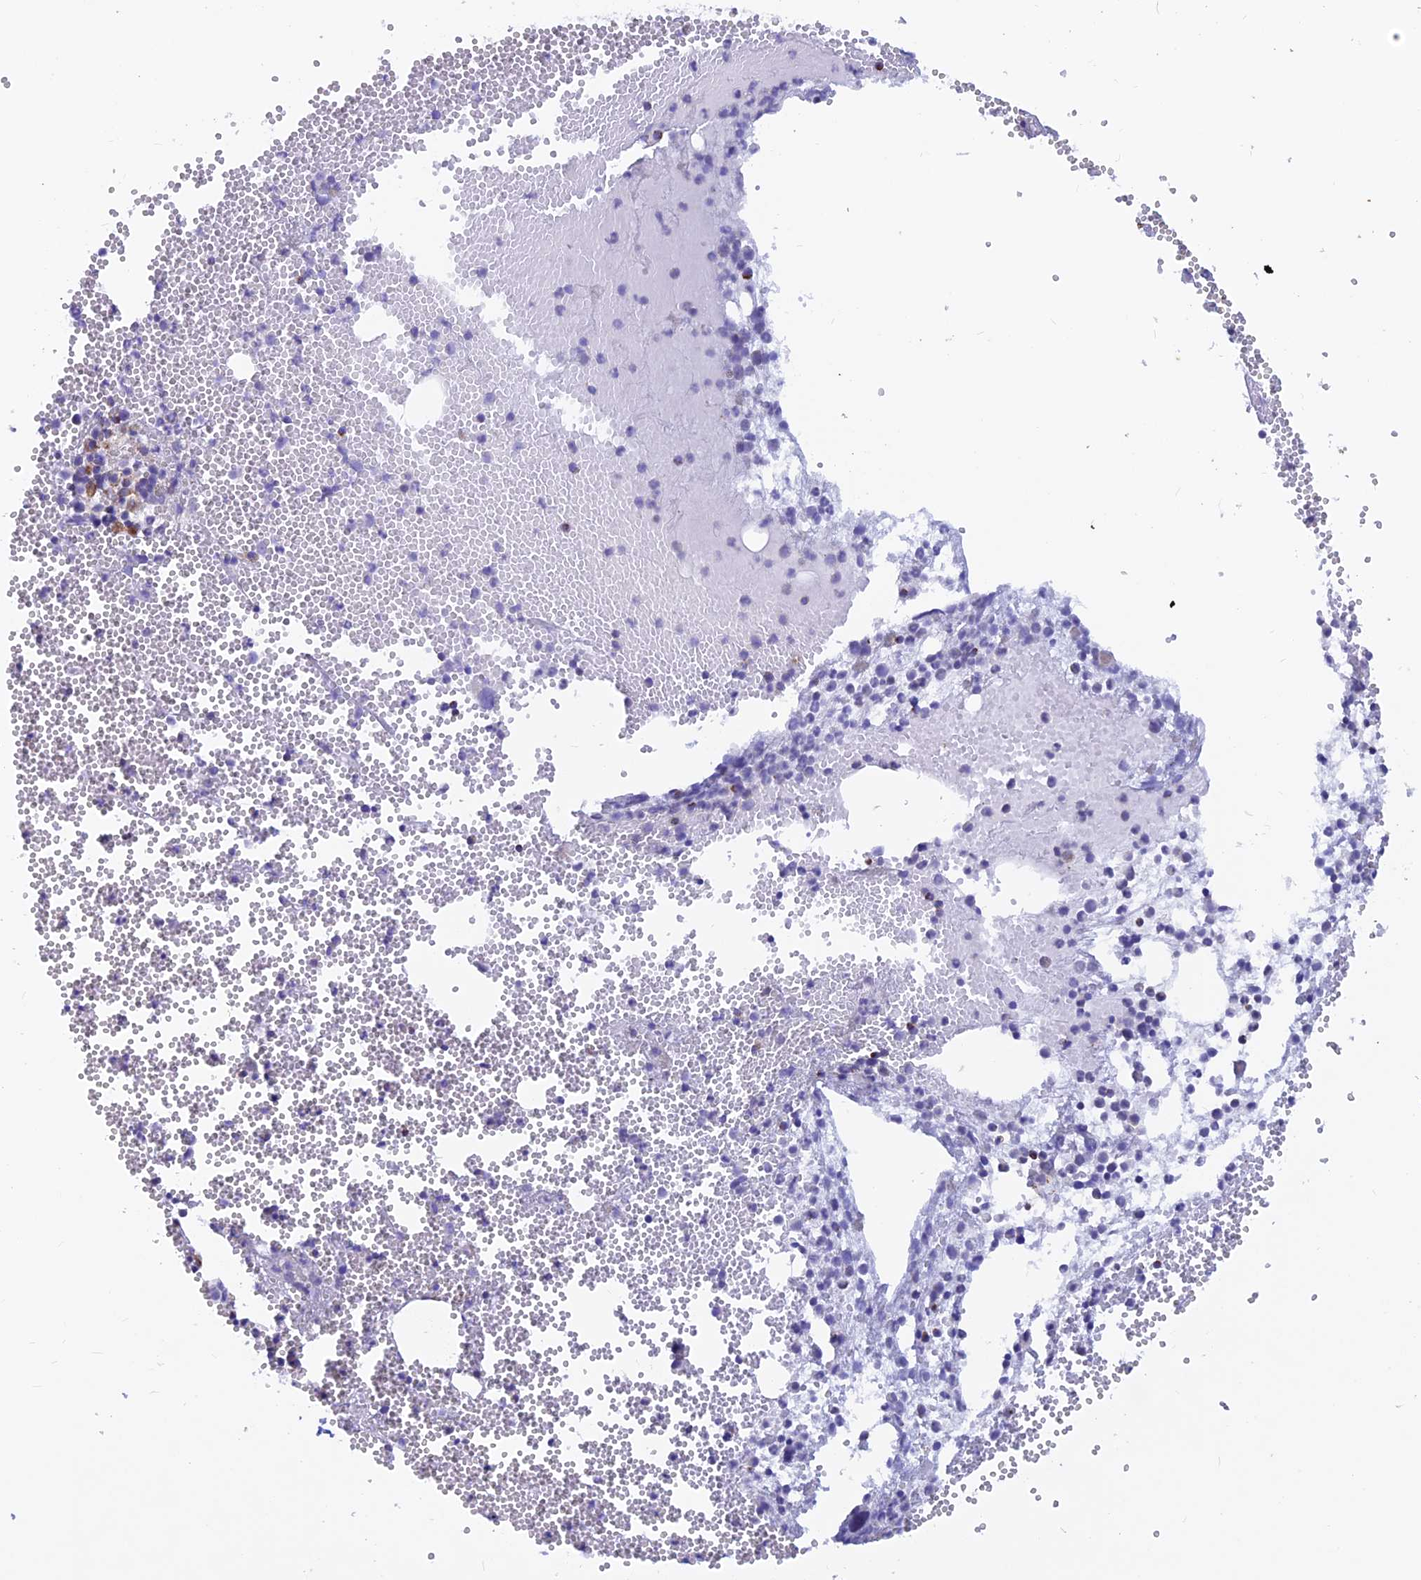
{"staining": {"intensity": "strong", "quantity": "<25%", "location": "cytoplasmic/membranous"}, "tissue": "bone marrow", "cell_type": "Hematopoietic cells", "image_type": "normal", "snomed": [{"axis": "morphology", "description": "Normal tissue, NOS"}, {"axis": "topography", "description": "Bone marrow"}], "caption": "Protein analysis of normal bone marrow exhibits strong cytoplasmic/membranous expression in about <25% of hematopoietic cells.", "gene": "DNAJC16", "patient": {"sex": "female", "age": 77}}